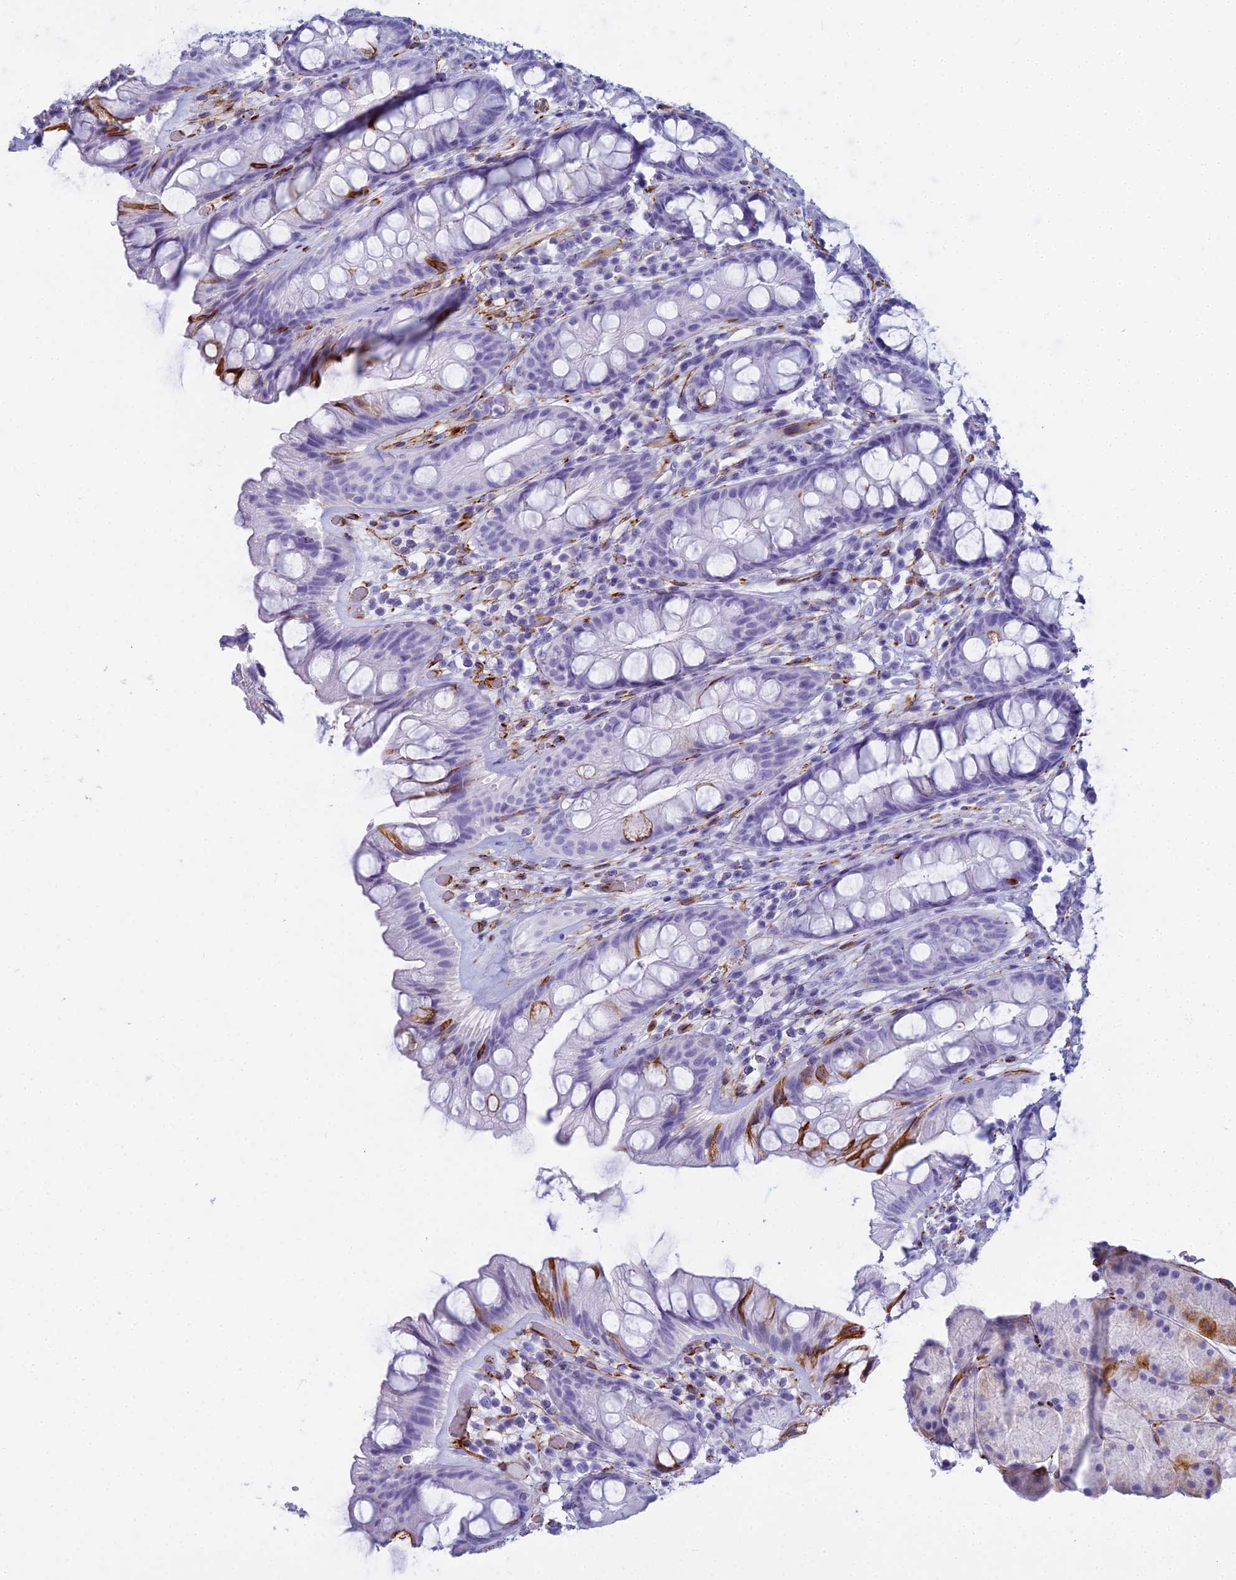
{"staining": {"intensity": "negative", "quantity": "none", "location": "none"}, "tissue": "rectum", "cell_type": "Glandular cells", "image_type": "normal", "snomed": [{"axis": "morphology", "description": "Normal tissue, NOS"}, {"axis": "topography", "description": "Rectum"}], "caption": "DAB (3,3'-diaminobenzidine) immunohistochemical staining of normal rectum displays no significant positivity in glandular cells.", "gene": "ENSG00000265118", "patient": {"sex": "male", "age": 74}}